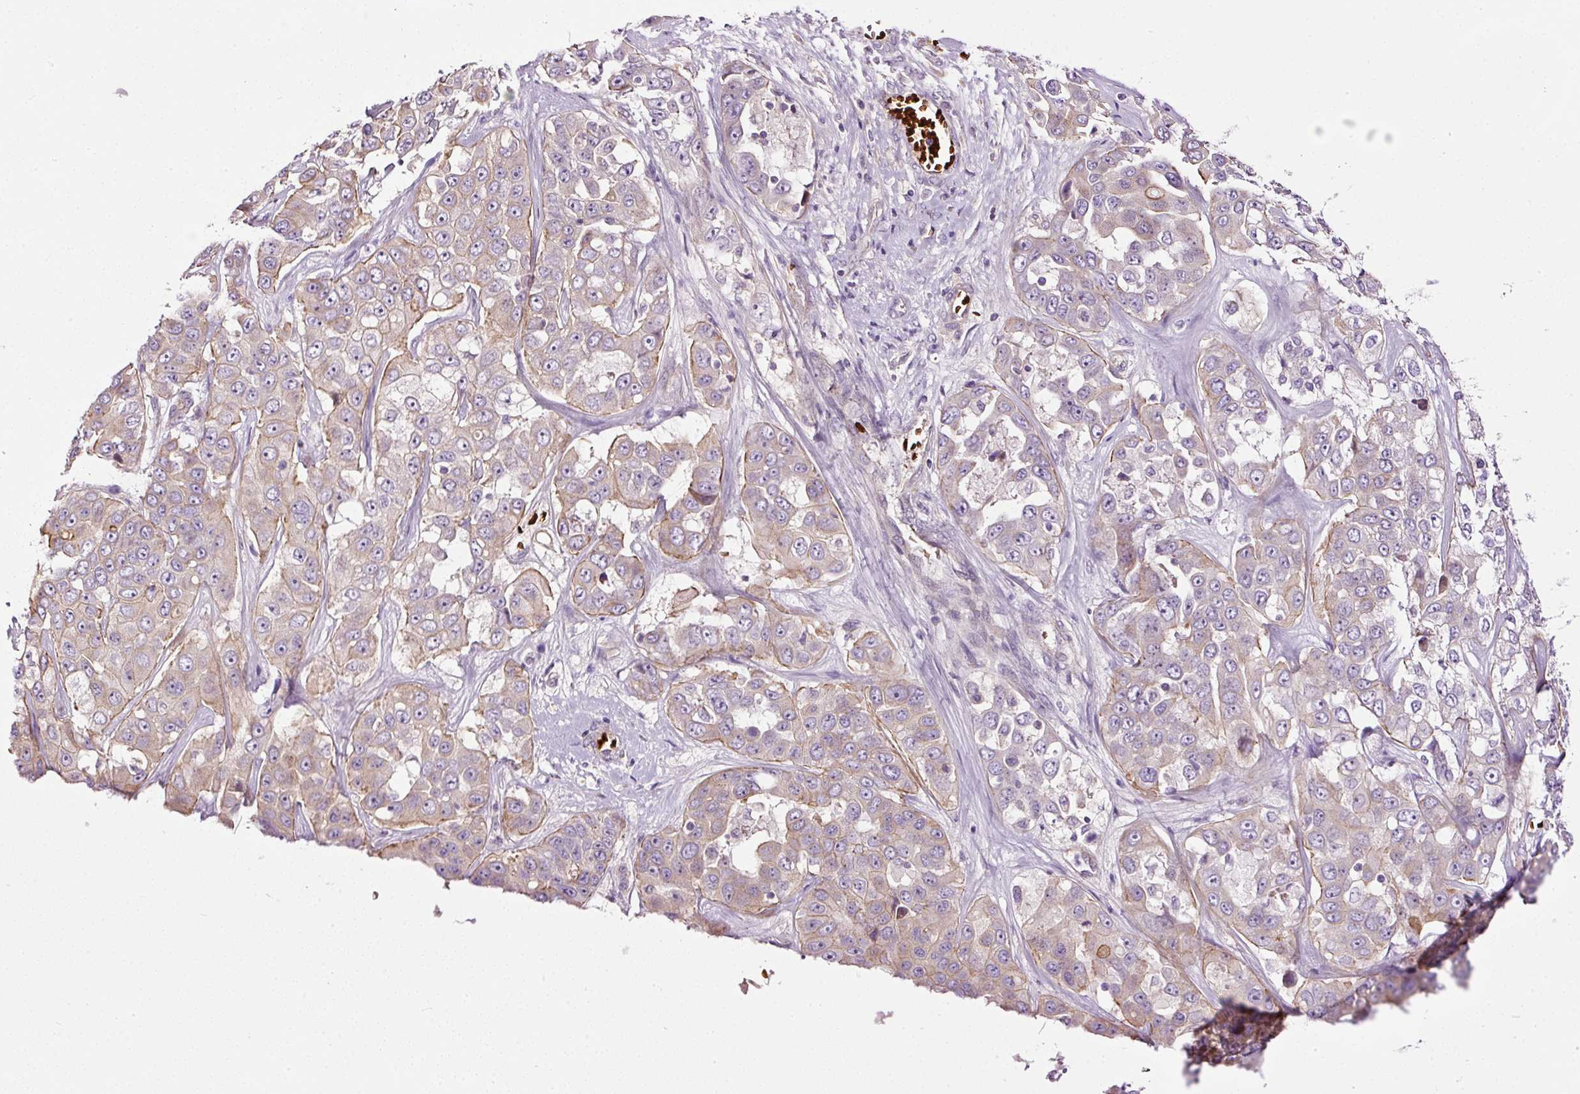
{"staining": {"intensity": "weak", "quantity": "<25%", "location": "cytoplasmic/membranous"}, "tissue": "liver cancer", "cell_type": "Tumor cells", "image_type": "cancer", "snomed": [{"axis": "morphology", "description": "Cholangiocarcinoma"}, {"axis": "topography", "description": "Liver"}], "caption": "Cholangiocarcinoma (liver) was stained to show a protein in brown. There is no significant staining in tumor cells. Nuclei are stained in blue.", "gene": "USHBP1", "patient": {"sex": "female", "age": 52}}